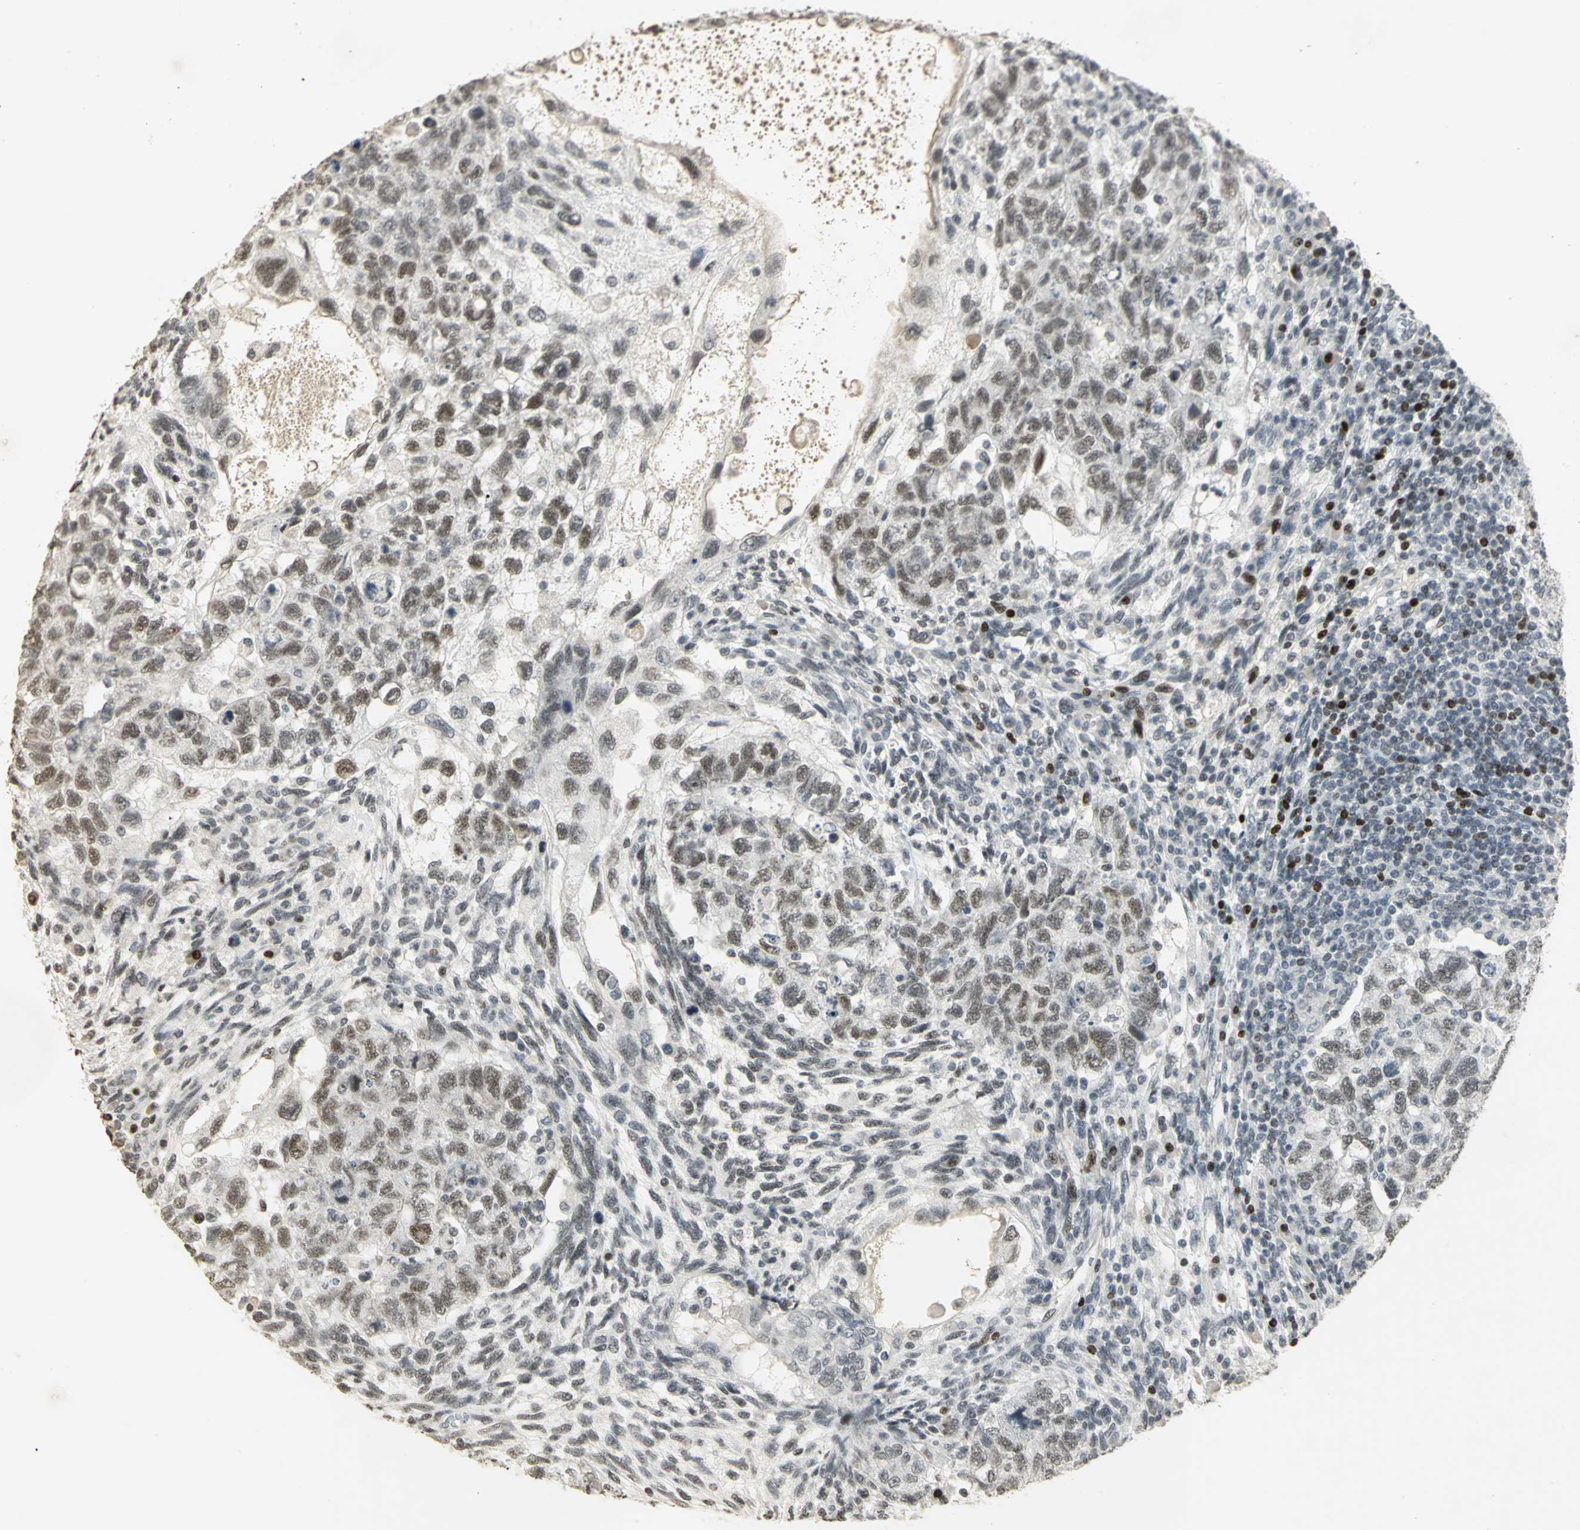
{"staining": {"intensity": "moderate", "quantity": "25%-75%", "location": "nuclear"}, "tissue": "testis cancer", "cell_type": "Tumor cells", "image_type": "cancer", "snomed": [{"axis": "morphology", "description": "Normal tissue, NOS"}, {"axis": "morphology", "description": "Carcinoma, Embryonal, NOS"}, {"axis": "topography", "description": "Testis"}], "caption": "Brown immunohistochemical staining in human testis cancer shows moderate nuclear staining in about 25%-75% of tumor cells.", "gene": "KDM1A", "patient": {"sex": "male", "age": 36}}